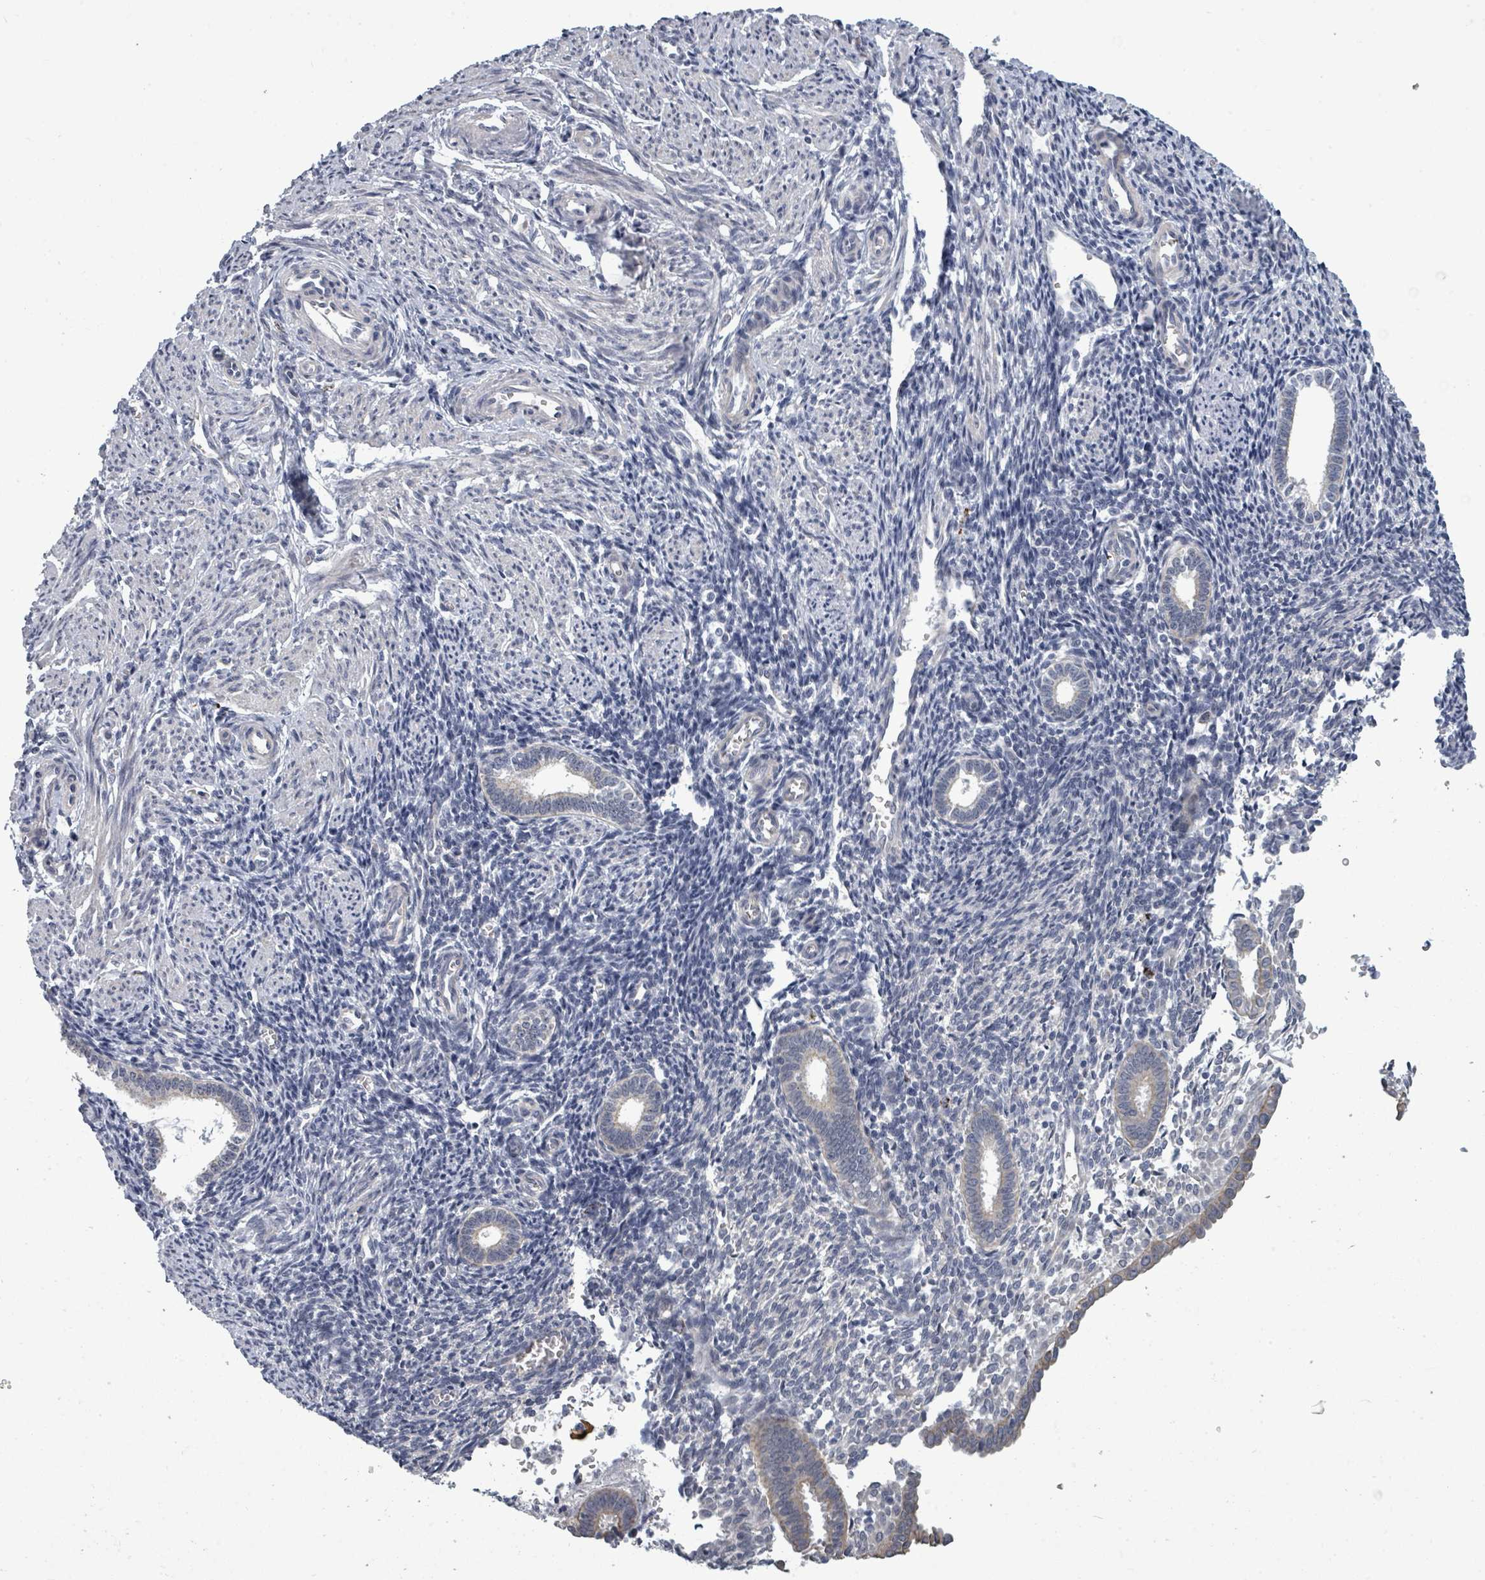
{"staining": {"intensity": "negative", "quantity": "none", "location": "none"}, "tissue": "endometrium", "cell_type": "Cells in endometrial stroma", "image_type": "normal", "snomed": [{"axis": "morphology", "description": "Normal tissue, NOS"}, {"axis": "topography", "description": "Endometrium"}], "caption": "A high-resolution micrograph shows immunohistochemistry staining of normal endometrium, which demonstrates no significant positivity in cells in endometrial stroma. (Stains: DAB immunohistochemistry with hematoxylin counter stain, Microscopy: brightfield microscopy at high magnification).", "gene": "ASB12", "patient": {"sex": "female", "age": 32}}